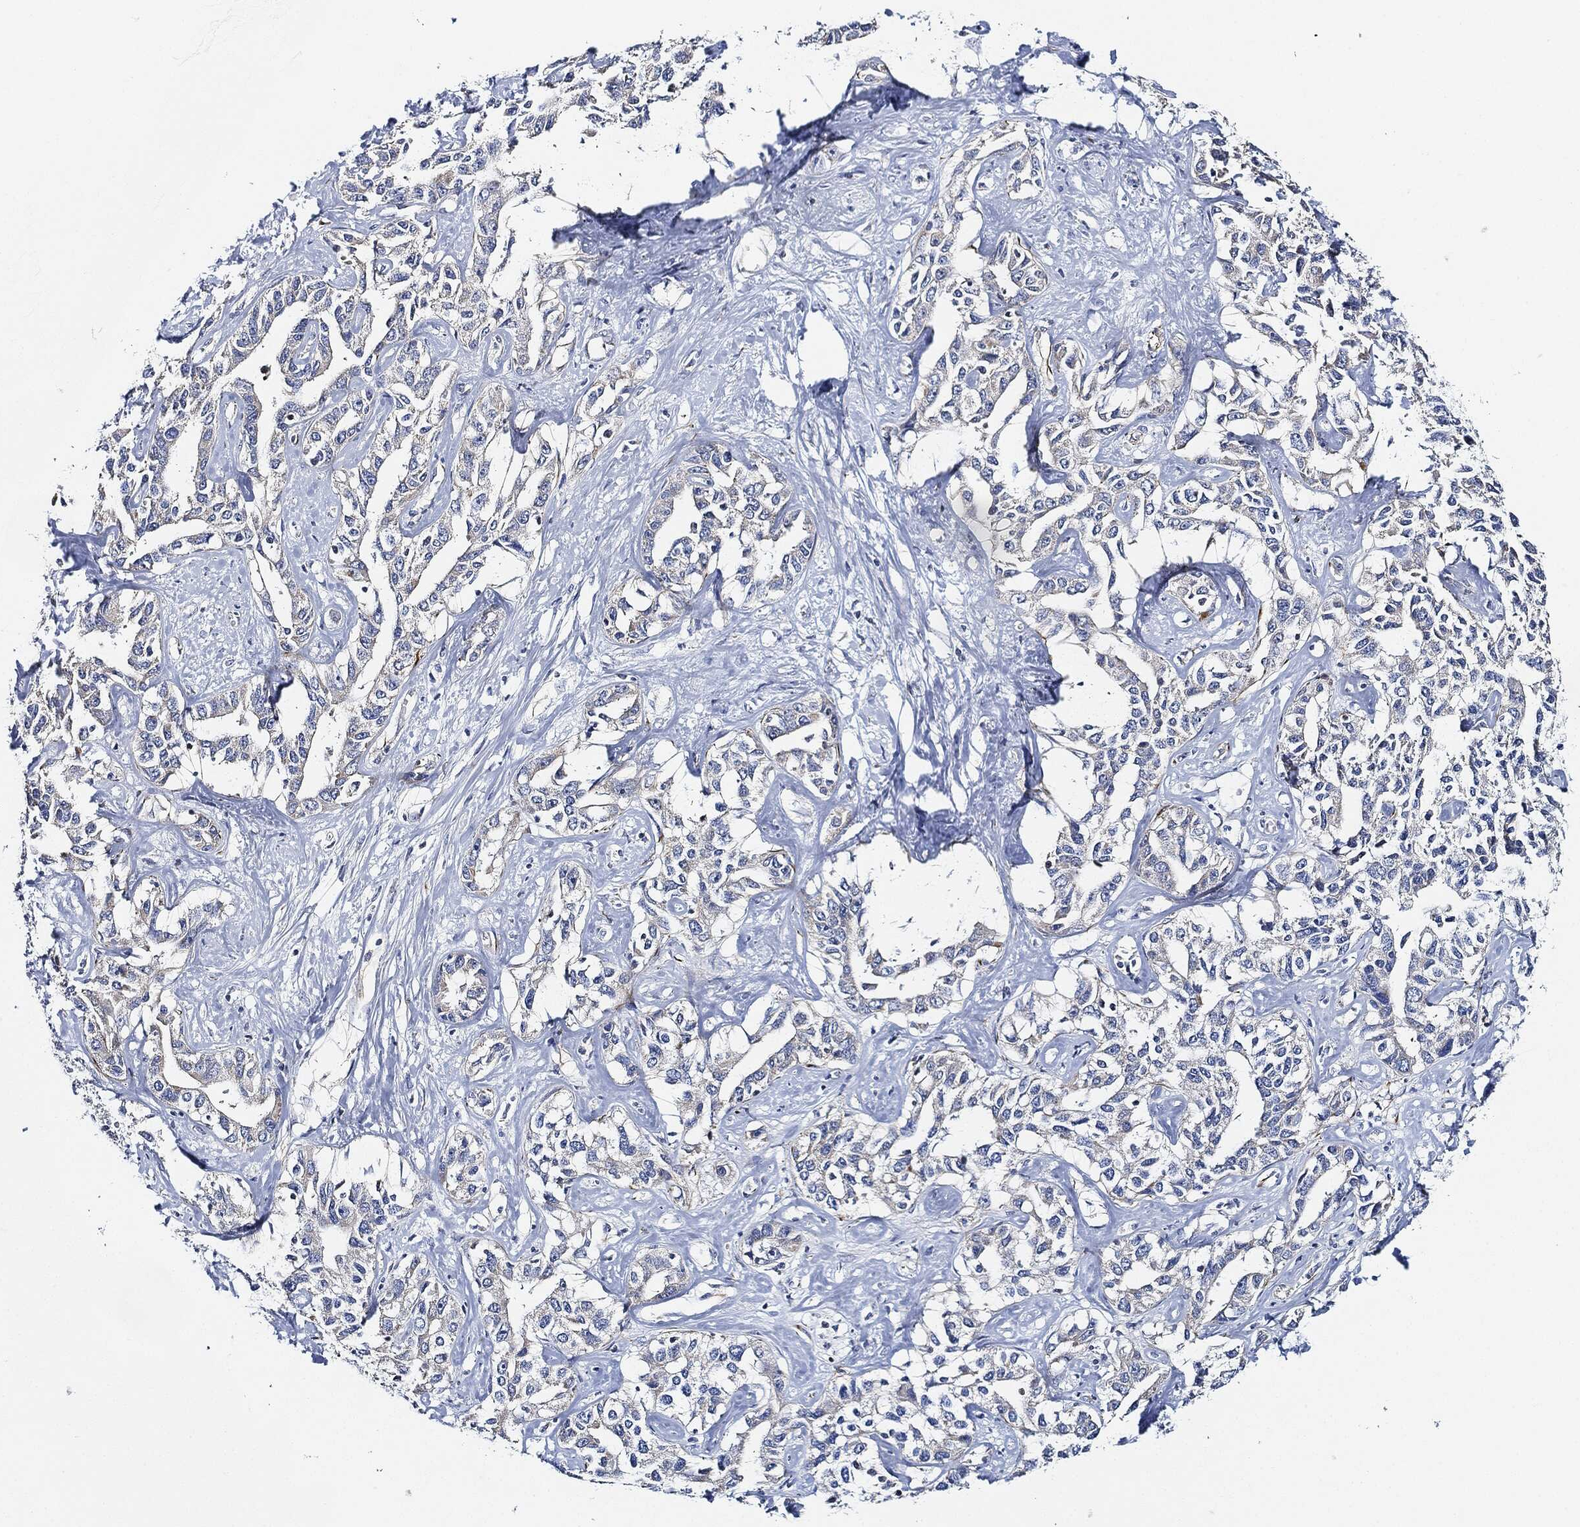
{"staining": {"intensity": "negative", "quantity": "none", "location": "none"}, "tissue": "liver cancer", "cell_type": "Tumor cells", "image_type": "cancer", "snomed": [{"axis": "morphology", "description": "Cholangiocarcinoma"}, {"axis": "topography", "description": "Liver"}], "caption": "A high-resolution histopathology image shows IHC staining of cholangiocarcinoma (liver), which shows no significant positivity in tumor cells. Brightfield microscopy of immunohistochemistry (IHC) stained with DAB (brown) and hematoxylin (blue), captured at high magnification.", "gene": "THSD1", "patient": {"sex": "male", "age": 59}}